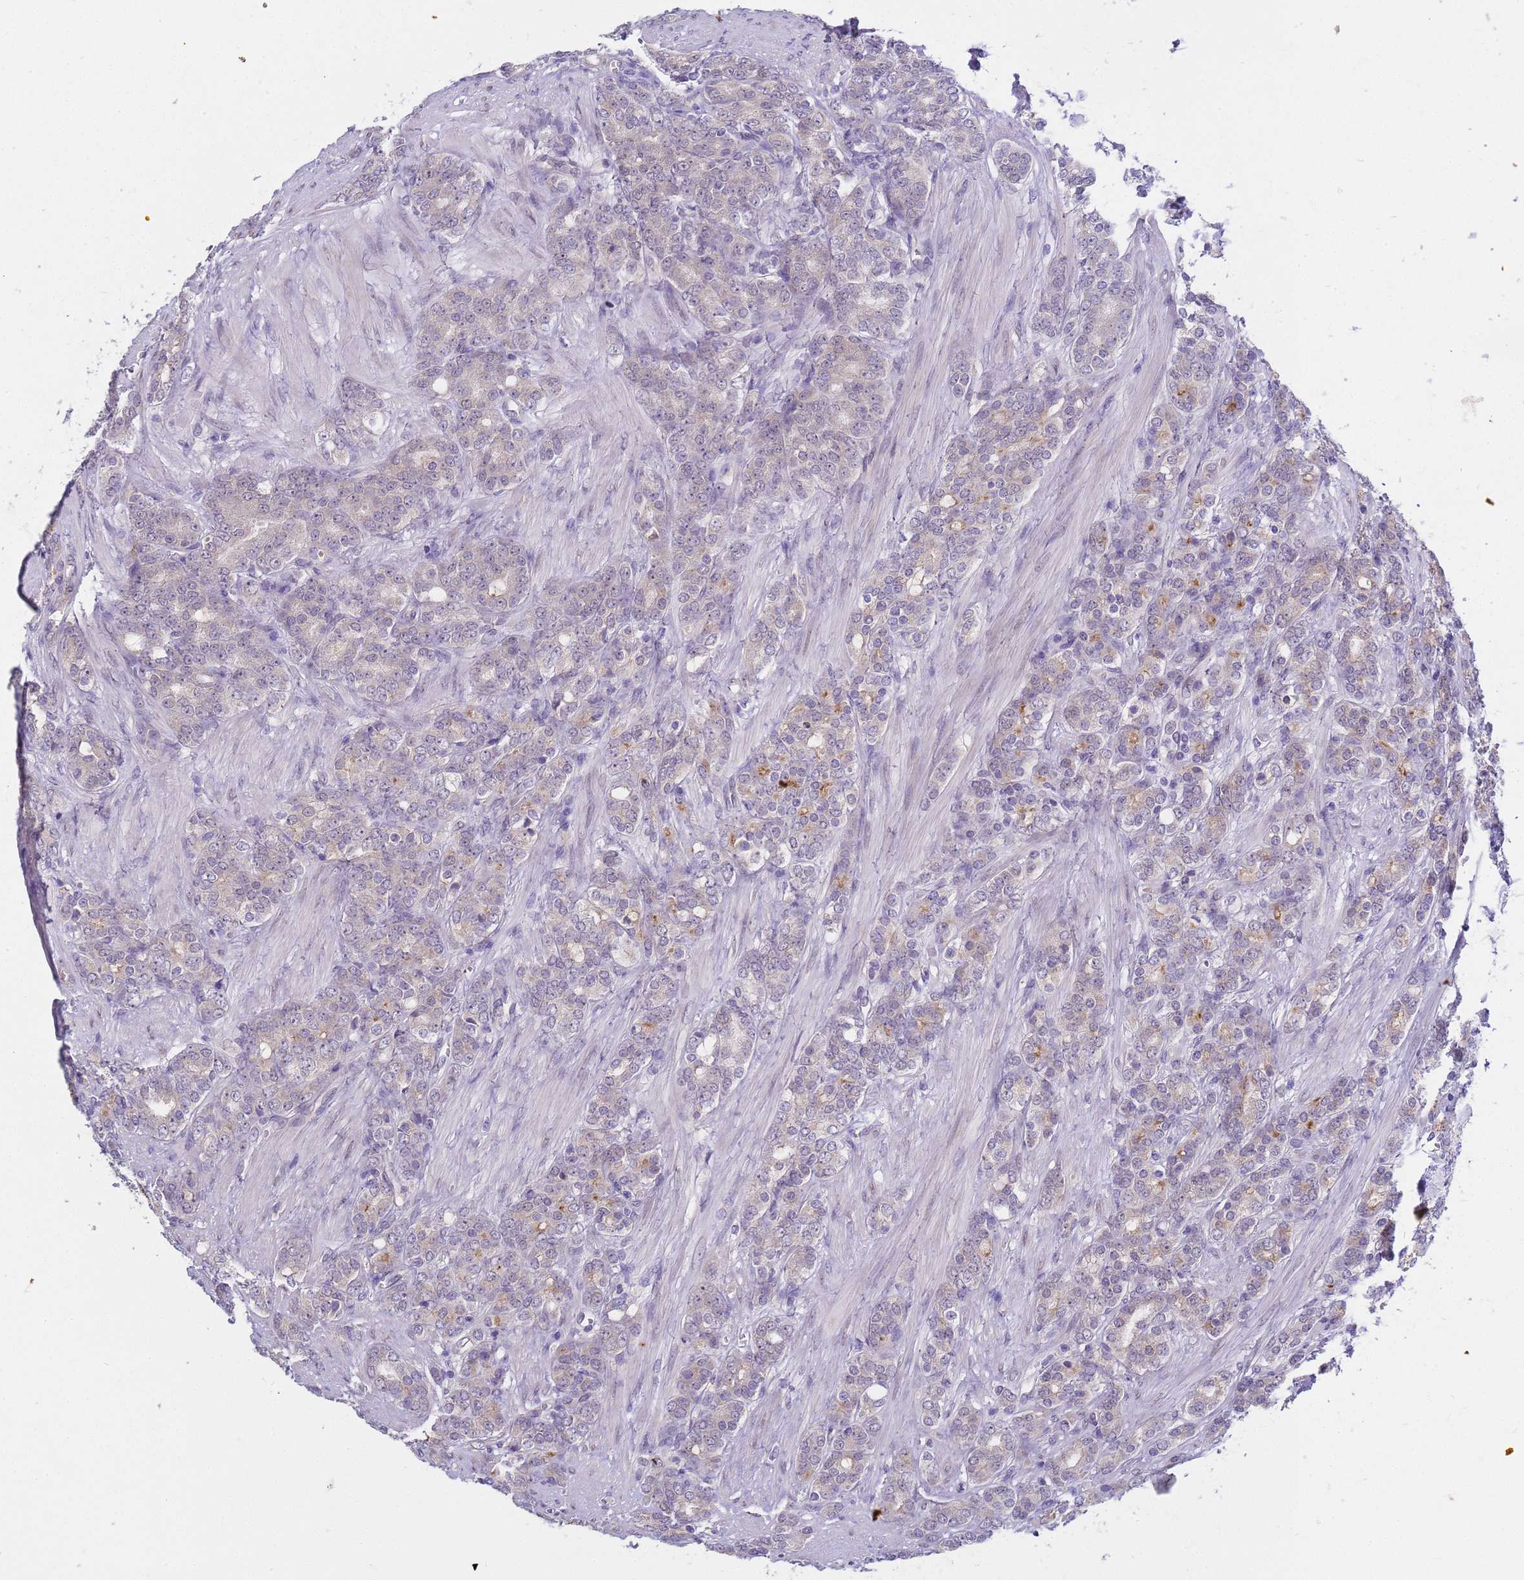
{"staining": {"intensity": "moderate", "quantity": "<25%", "location": "cytoplasmic/membranous"}, "tissue": "prostate cancer", "cell_type": "Tumor cells", "image_type": "cancer", "snomed": [{"axis": "morphology", "description": "Adenocarcinoma, High grade"}, {"axis": "topography", "description": "Prostate"}], "caption": "High-grade adenocarcinoma (prostate) was stained to show a protein in brown. There is low levels of moderate cytoplasmic/membranous positivity in about <25% of tumor cells.", "gene": "TRMT10A", "patient": {"sex": "male", "age": 62}}